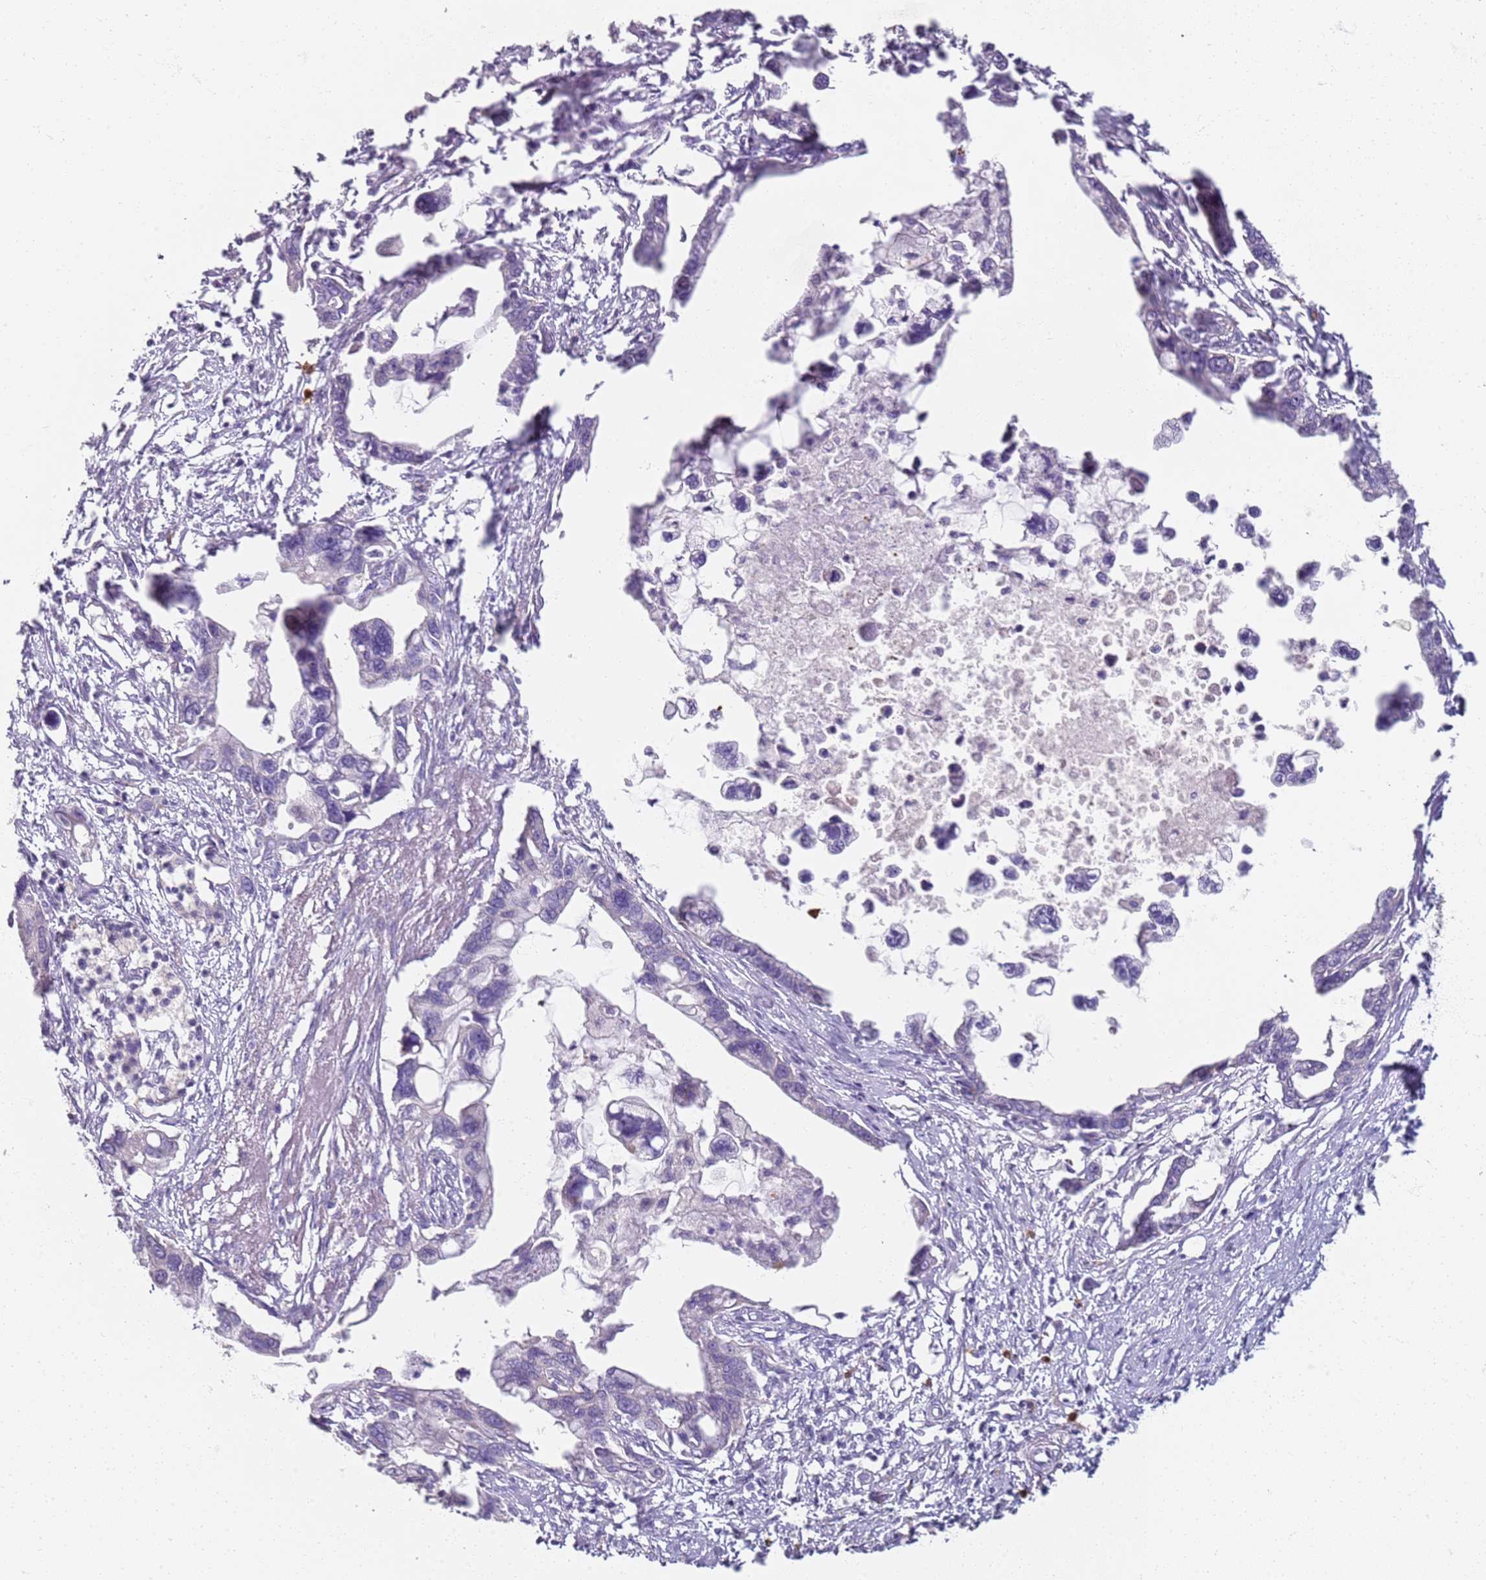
{"staining": {"intensity": "negative", "quantity": "none", "location": "none"}, "tissue": "pancreatic cancer", "cell_type": "Tumor cells", "image_type": "cancer", "snomed": [{"axis": "morphology", "description": "Adenocarcinoma, NOS"}, {"axis": "topography", "description": "Pancreas"}], "caption": "Human pancreatic cancer (adenocarcinoma) stained for a protein using immunohistochemistry (IHC) demonstrates no staining in tumor cells.", "gene": "CD40LG", "patient": {"sex": "female", "age": 83}}